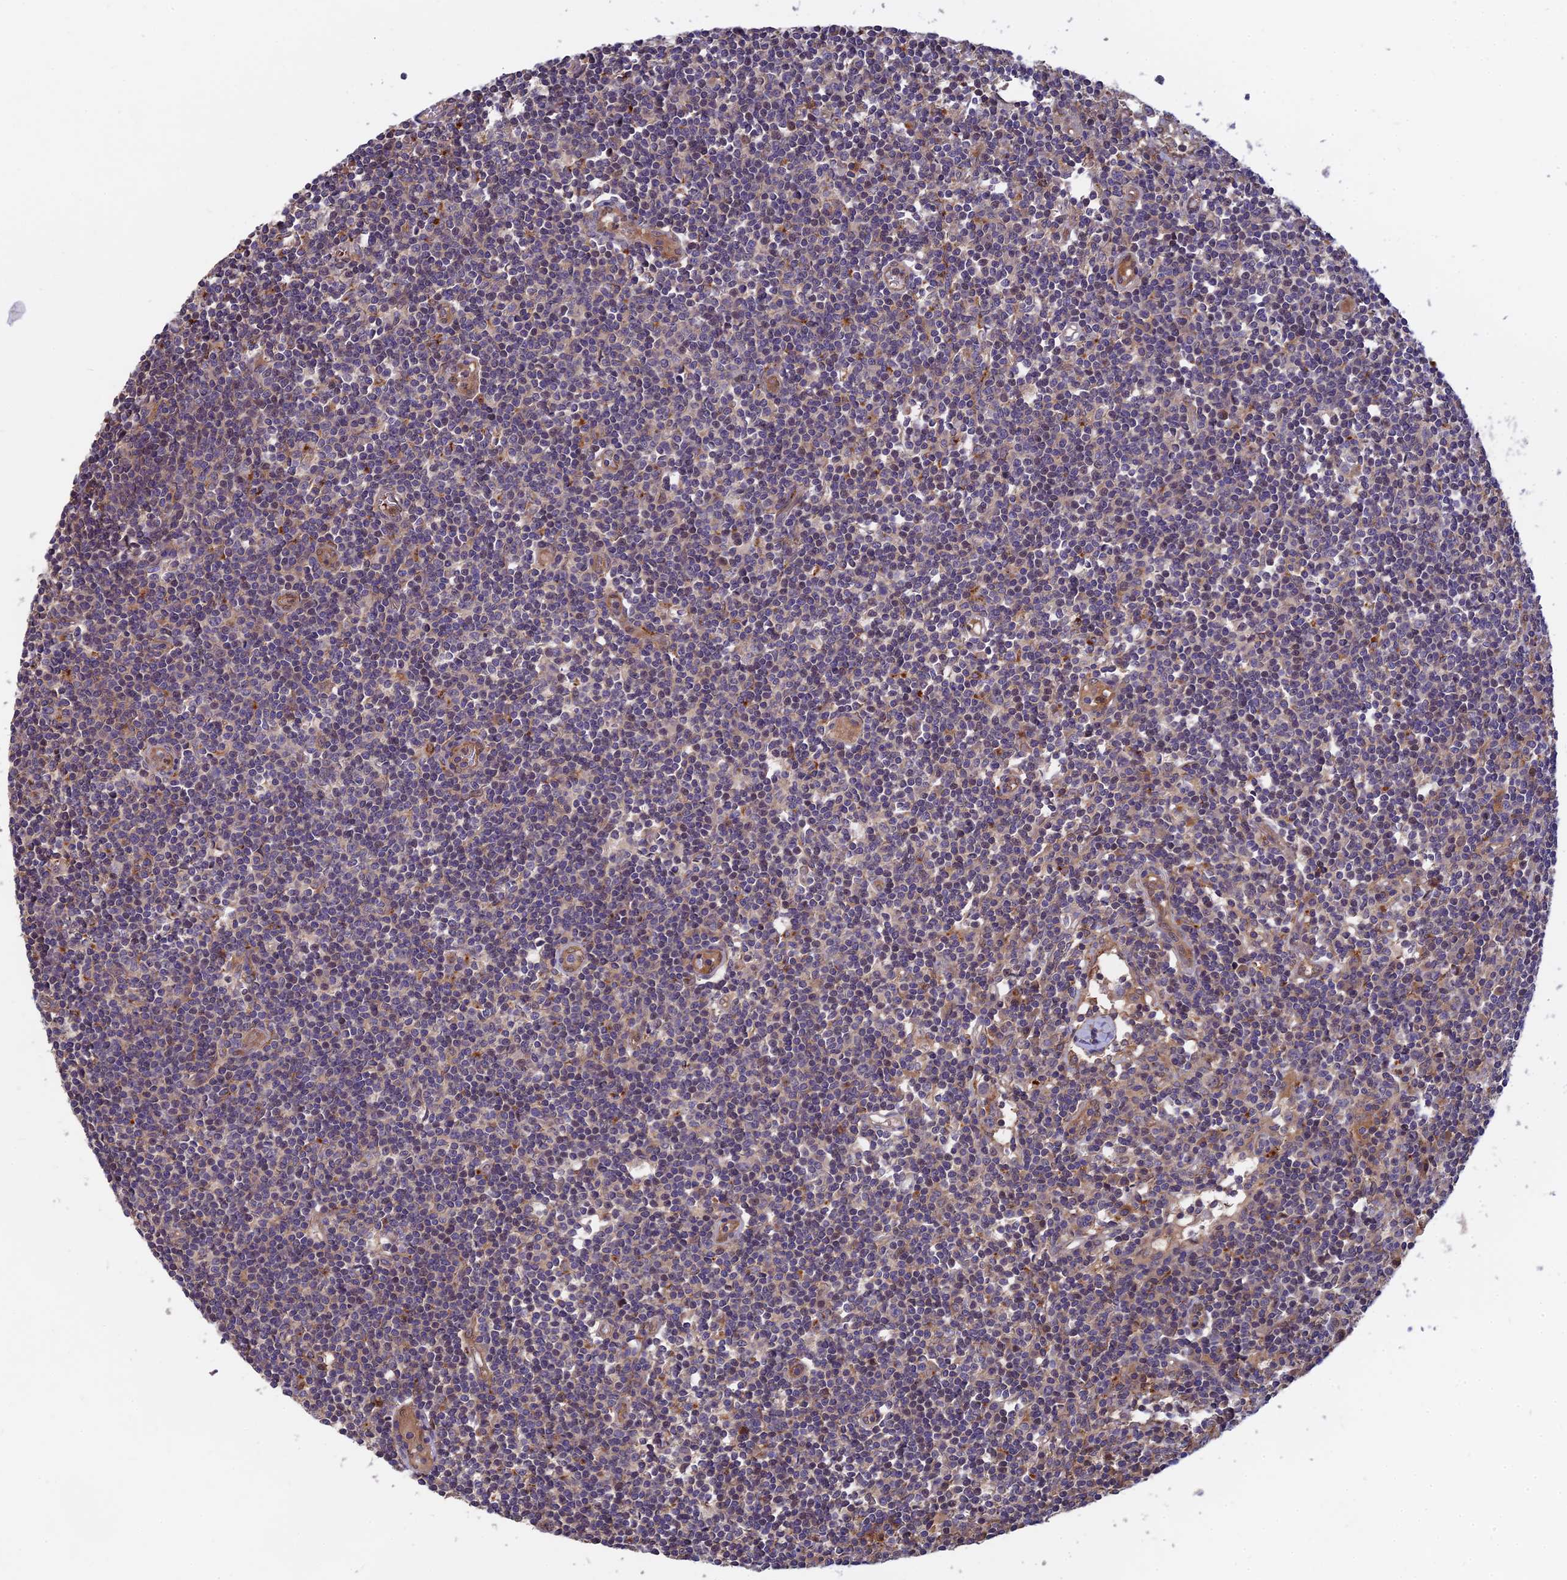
{"staining": {"intensity": "negative", "quantity": "none", "location": "none"}, "tissue": "lymph node", "cell_type": "Germinal center cells", "image_type": "normal", "snomed": [{"axis": "morphology", "description": "Normal tissue, NOS"}, {"axis": "topography", "description": "Lymph node"}], "caption": "DAB (3,3'-diaminobenzidine) immunohistochemical staining of benign human lymph node shows no significant expression in germinal center cells.", "gene": "FAM151B", "patient": {"sex": "female", "age": 55}}